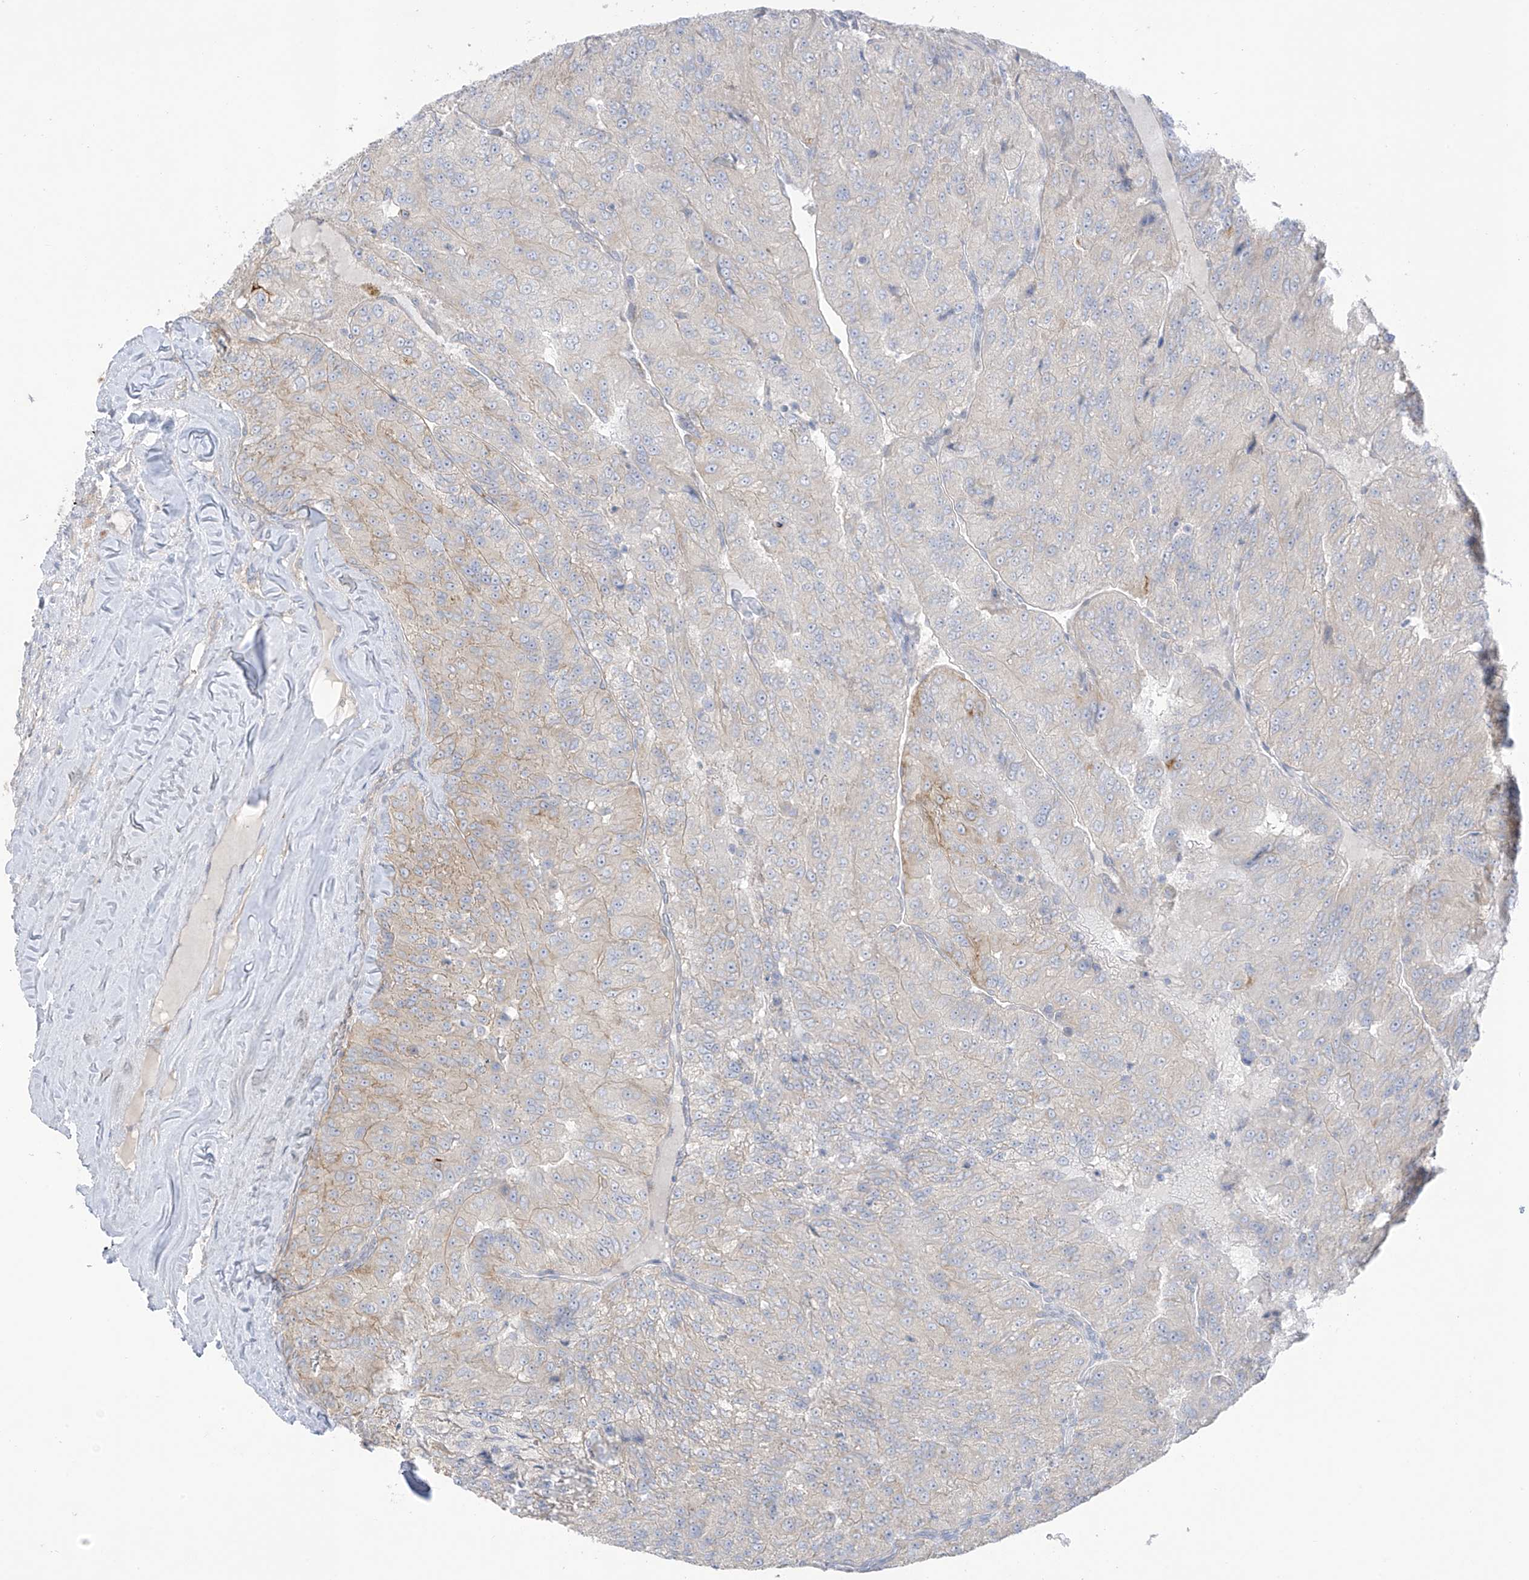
{"staining": {"intensity": "negative", "quantity": "none", "location": "none"}, "tissue": "renal cancer", "cell_type": "Tumor cells", "image_type": "cancer", "snomed": [{"axis": "morphology", "description": "Adenocarcinoma, NOS"}, {"axis": "topography", "description": "Kidney"}], "caption": "Tumor cells are negative for protein expression in human renal cancer.", "gene": "EIPR1", "patient": {"sex": "female", "age": 63}}